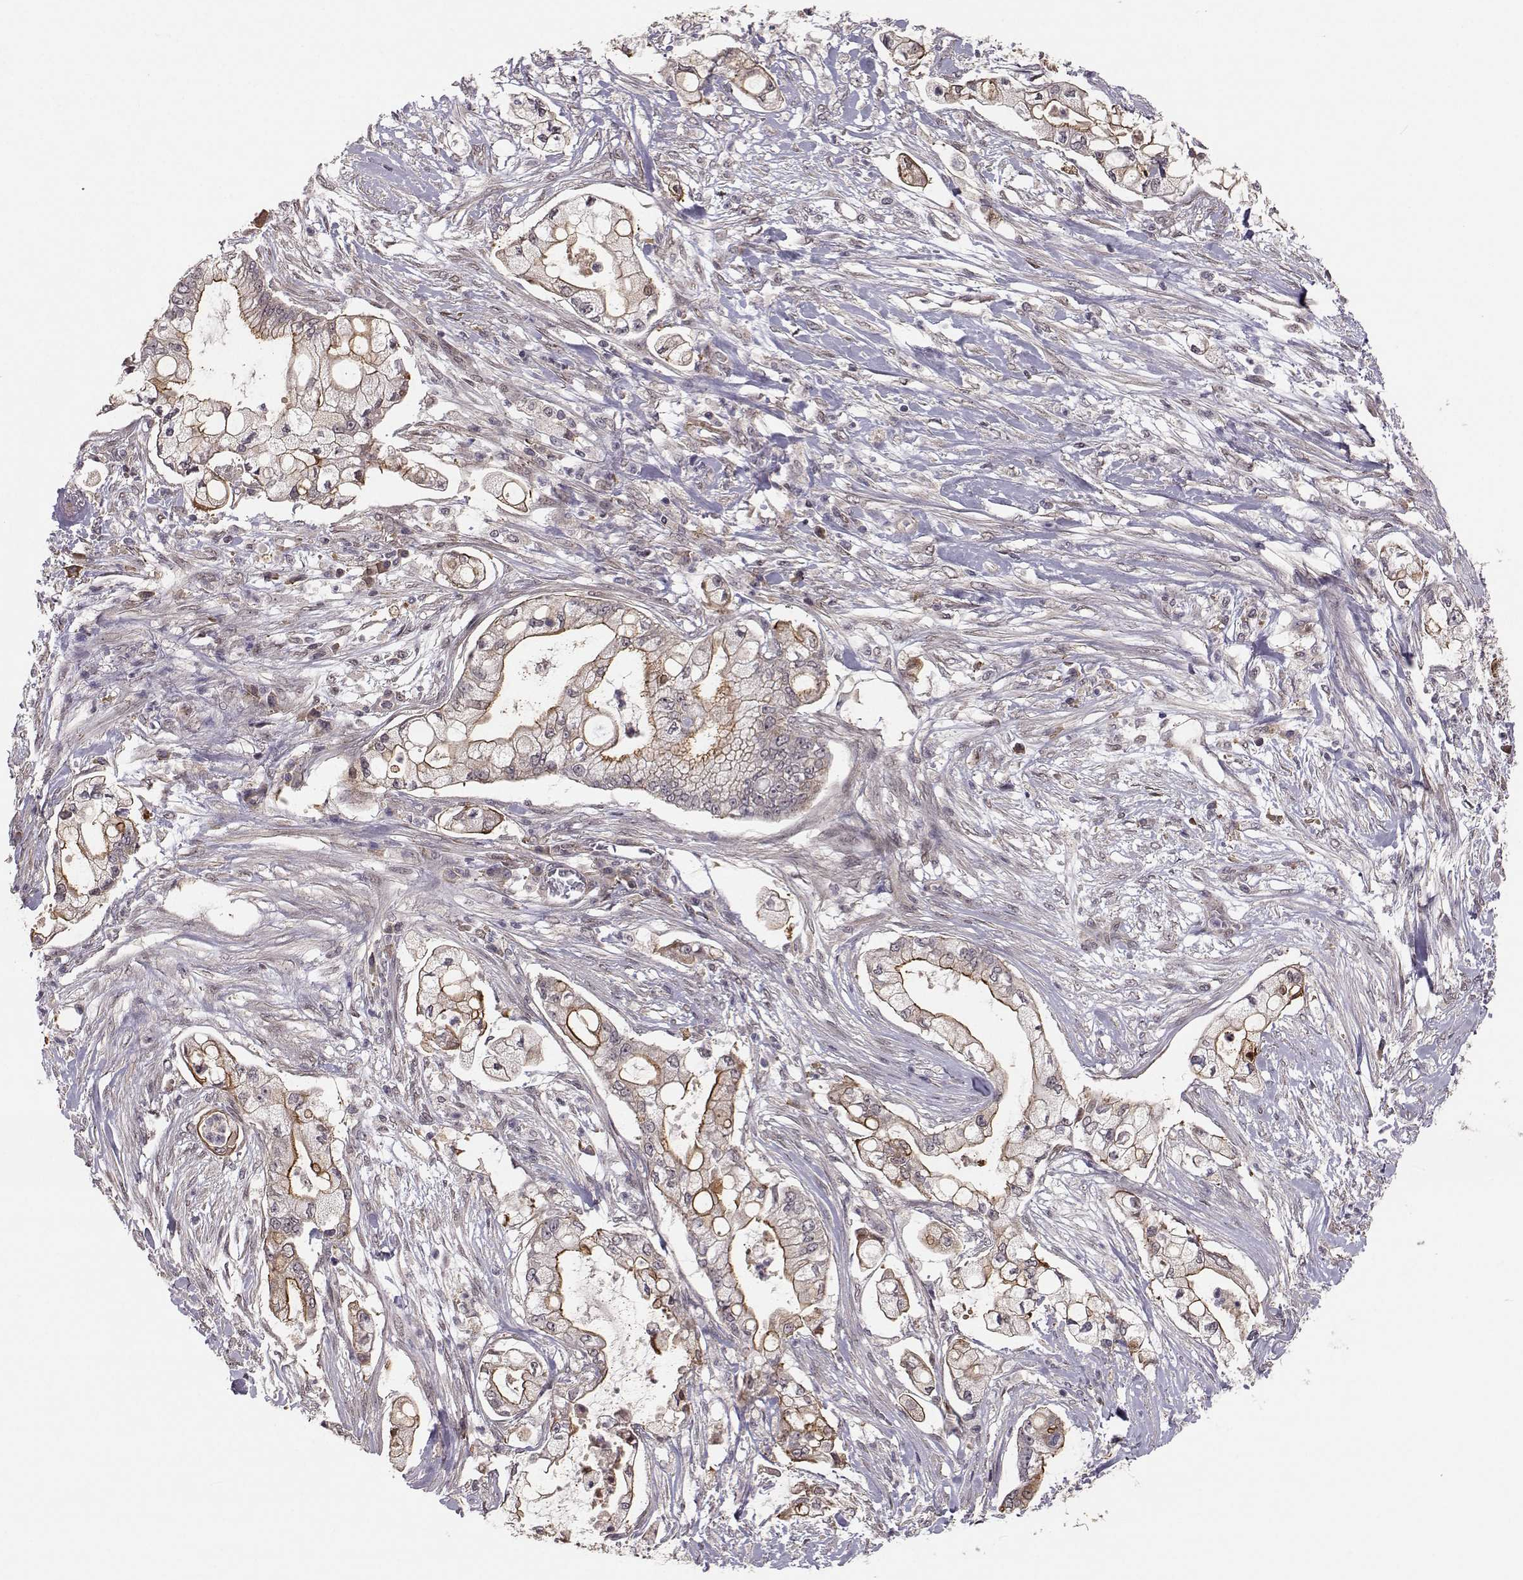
{"staining": {"intensity": "moderate", "quantity": ">75%", "location": "cytoplasmic/membranous"}, "tissue": "pancreatic cancer", "cell_type": "Tumor cells", "image_type": "cancer", "snomed": [{"axis": "morphology", "description": "Adenocarcinoma, NOS"}, {"axis": "topography", "description": "Pancreas"}], "caption": "Immunohistochemical staining of pancreatic cancer (adenocarcinoma) exhibits moderate cytoplasmic/membranous protein staining in approximately >75% of tumor cells. (DAB (3,3'-diaminobenzidine) IHC with brightfield microscopy, high magnification).", "gene": "PLEKHG3", "patient": {"sex": "female", "age": 69}}